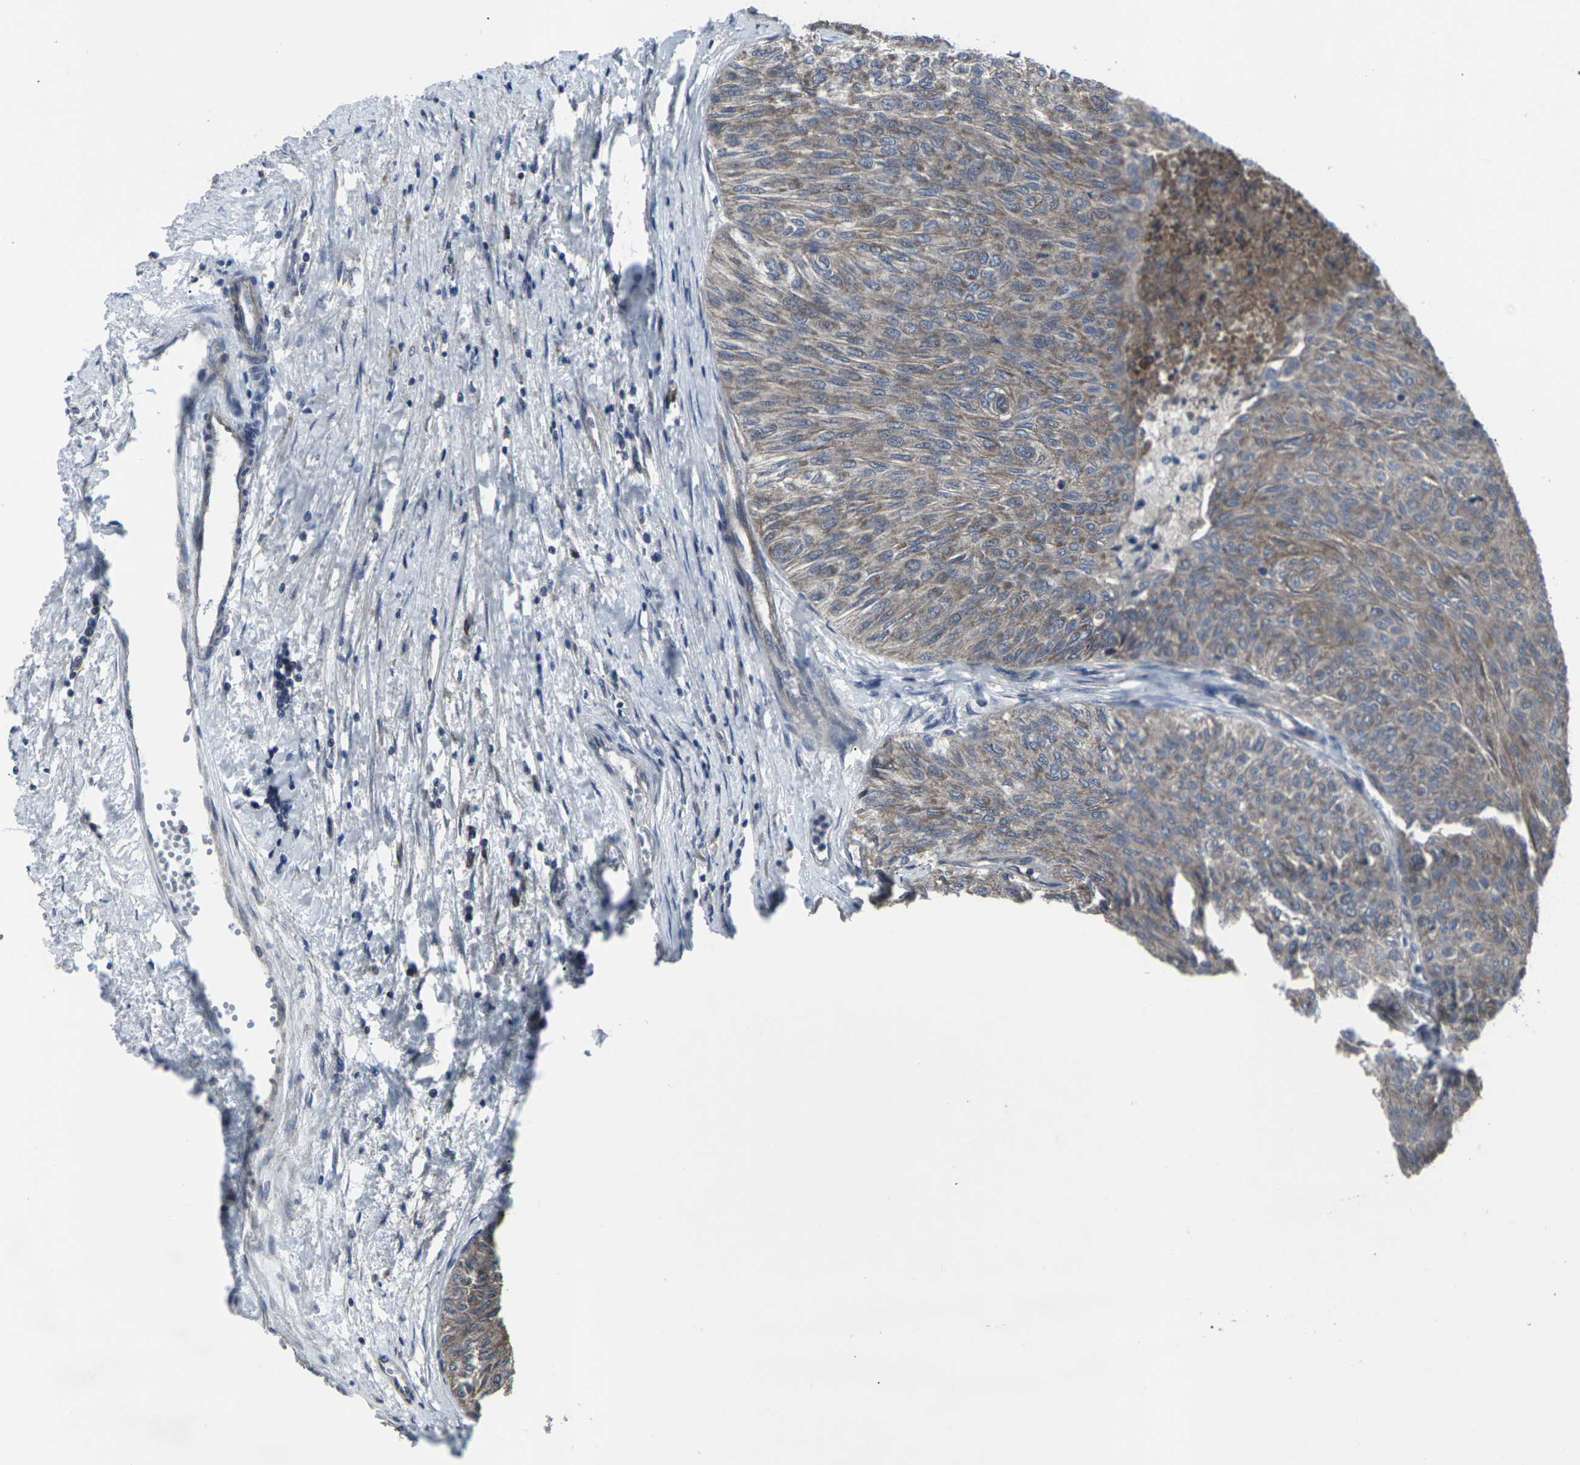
{"staining": {"intensity": "moderate", "quantity": ">75%", "location": "cytoplasmic/membranous"}, "tissue": "urothelial cancer", "cell_type": "Tumor cells", "image_type": "cancer", "snomed": [{"axis": "morphology", "description": "Urothelial carcinoma, Low grade"}, {"axis": "topography", "description": "Urinary bladder"}], "caption": "Immunohistochemistry (IHC) (DAB (3,3'-diaminobenzidine)) staining of low-grade urothelial carcinoma reveals moderate cytoplasmic/membranous protein expression in about >75% of tumor cells.", "gene": "MAPKAPK2", "patient": {"sex": "male", "age": 78}}